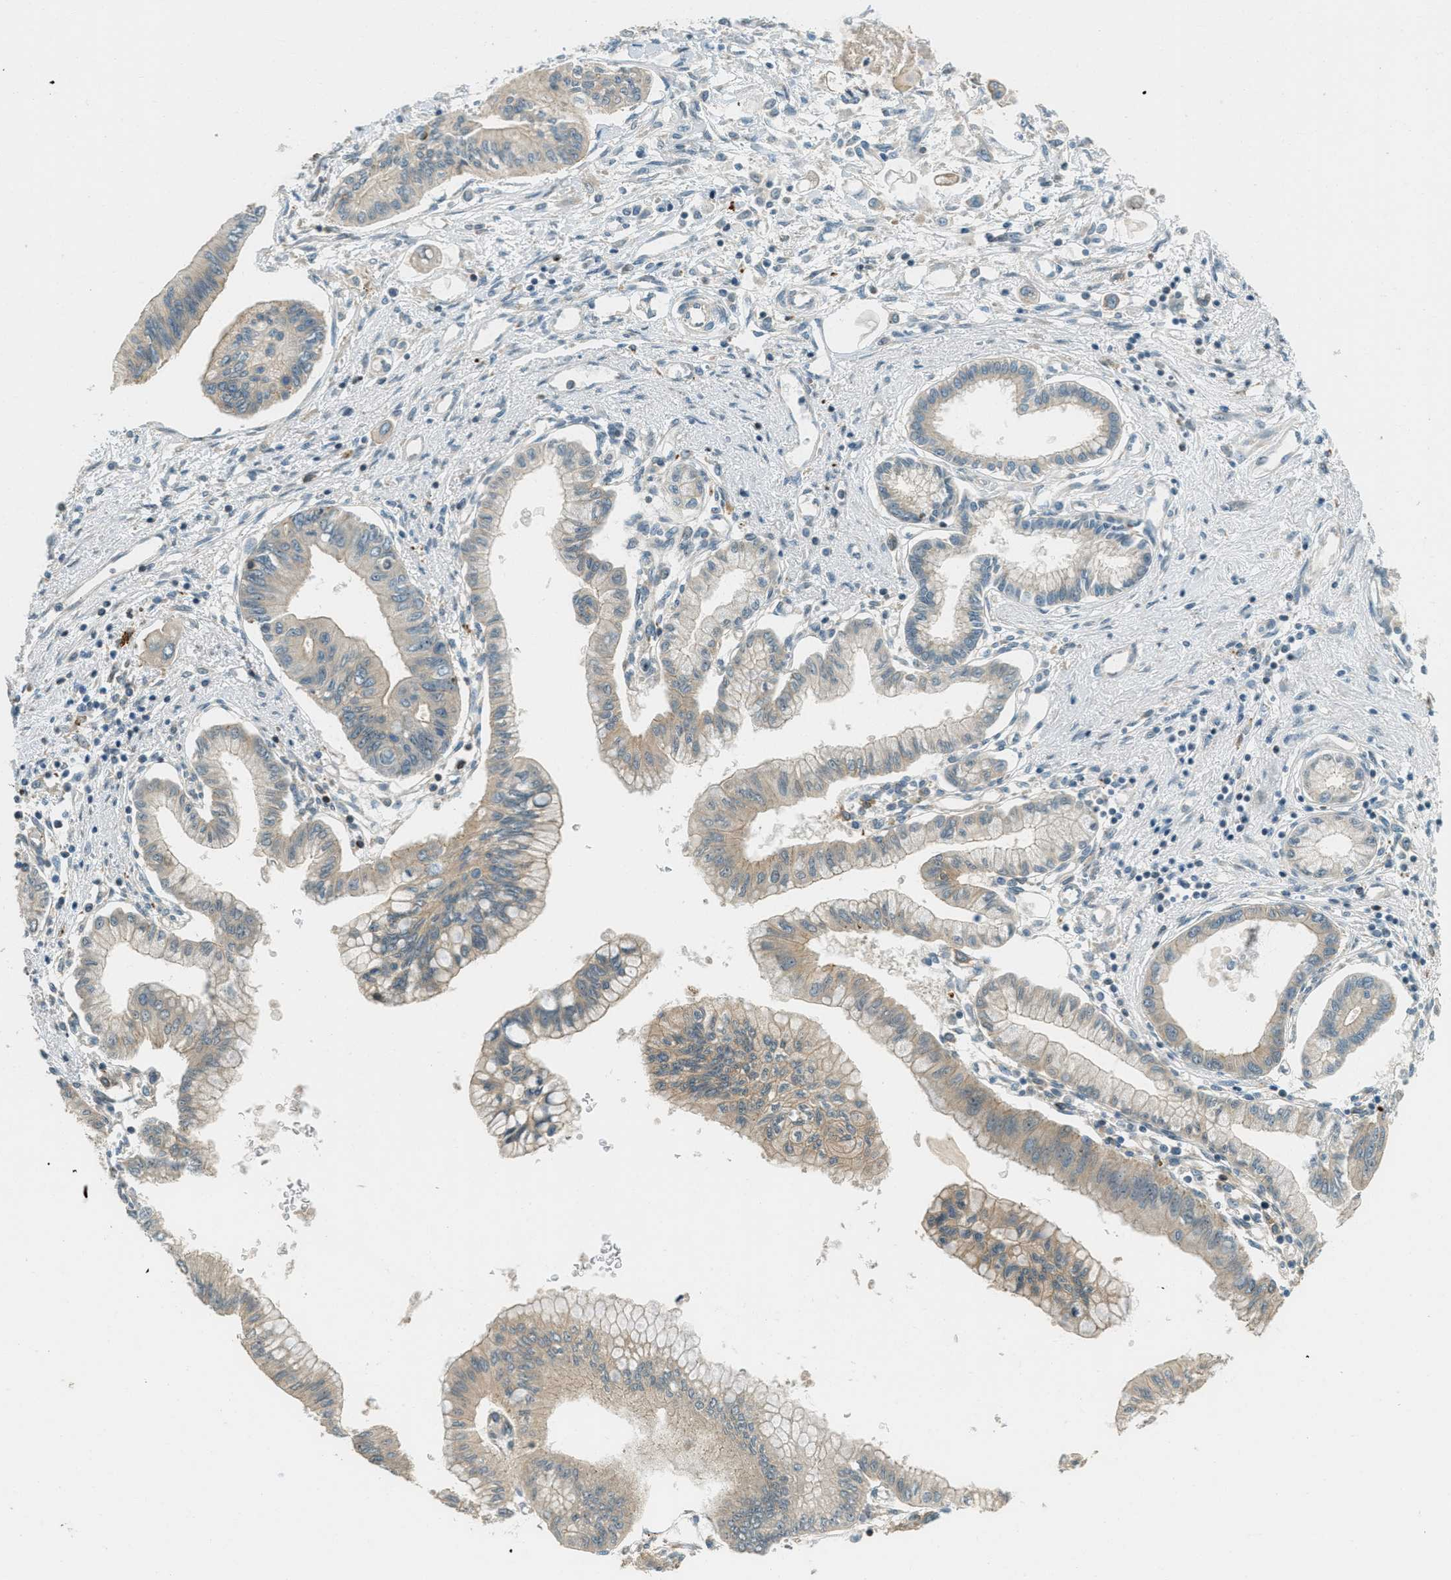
{"staining": {"intensity": "weak", "quantity": "25%-75%", "location": "cytoplasmic/membranous"}, "tissue": "pancreatic cancer", "cell_type": "Tumor cells", "image_type": "cancer", "snomed": [{"axis": "morphology", "description": "Adenocarcinoma, NOS"}, {"axis": "topography", "description": "Pancreas"}], "caption": "Immunohistochemistry histopathology image of human pancreatic cancer (adenocarcinoma) stained for a protein (brown), which reveals low levels of weak cytoplasmic/membranous expression in about 25%-75% of tumor cells.", "gene": "PTPN23", "patient": {"sex": "female", "age": 77}}